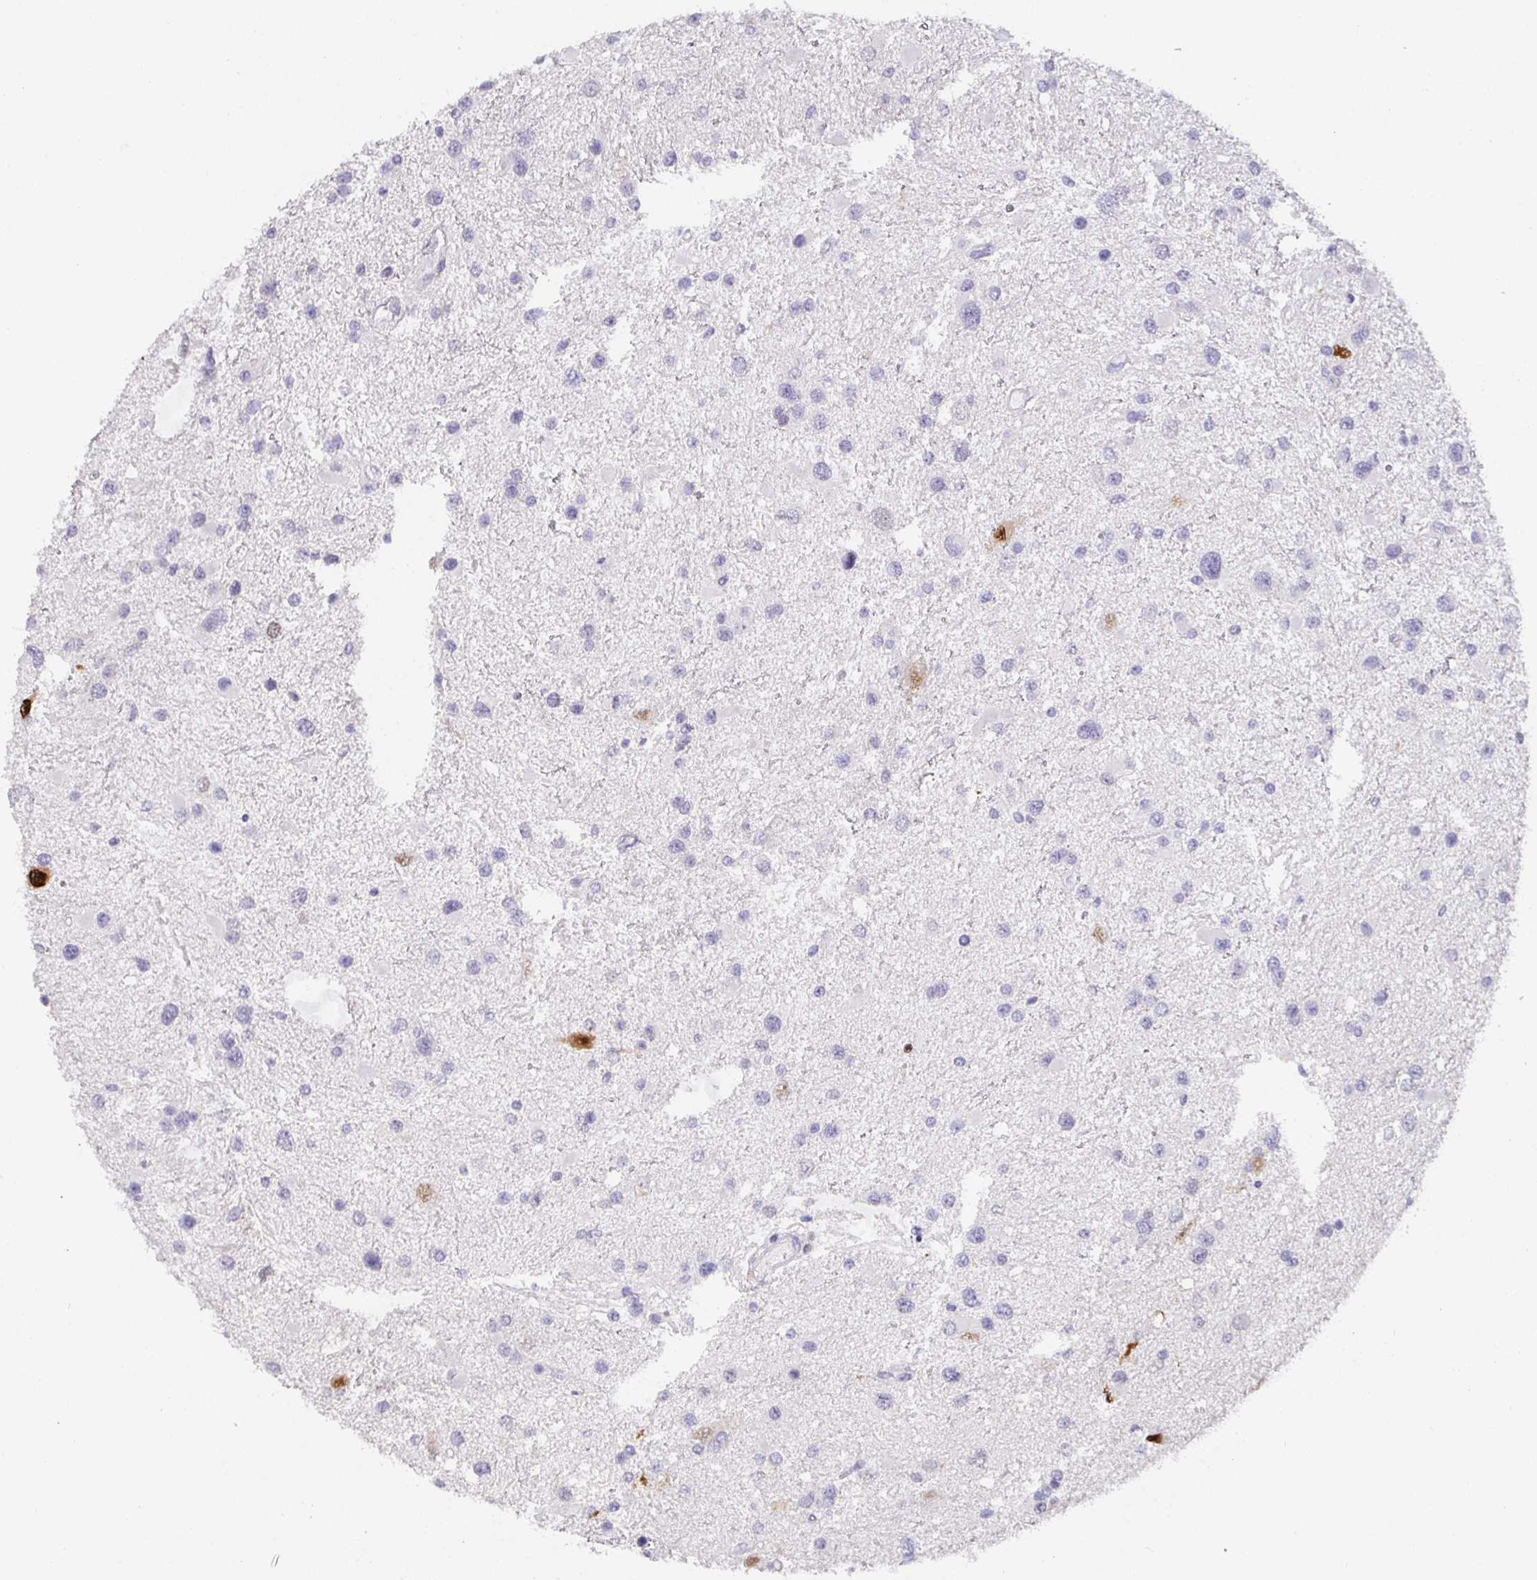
{"staining": {"intensity": "negative", "quantity": "none", "location": "none"}, "tissue": "glioma", "cell_type": "Tumor cells", "image_type": "cancer", "snomed": [{"axis": "morphology", "description": "Glioma, malignant, Low grade"}, {"axis": "topography", "description": "Brain"}], "caption": "Immunohistochemistry histopathology image of human malignant low-grade glioma stained for a protein (brown), which reveals no expression in tumor cells.", "gene": "SATB1", "patient": {"sex": "female", "age": 32}}